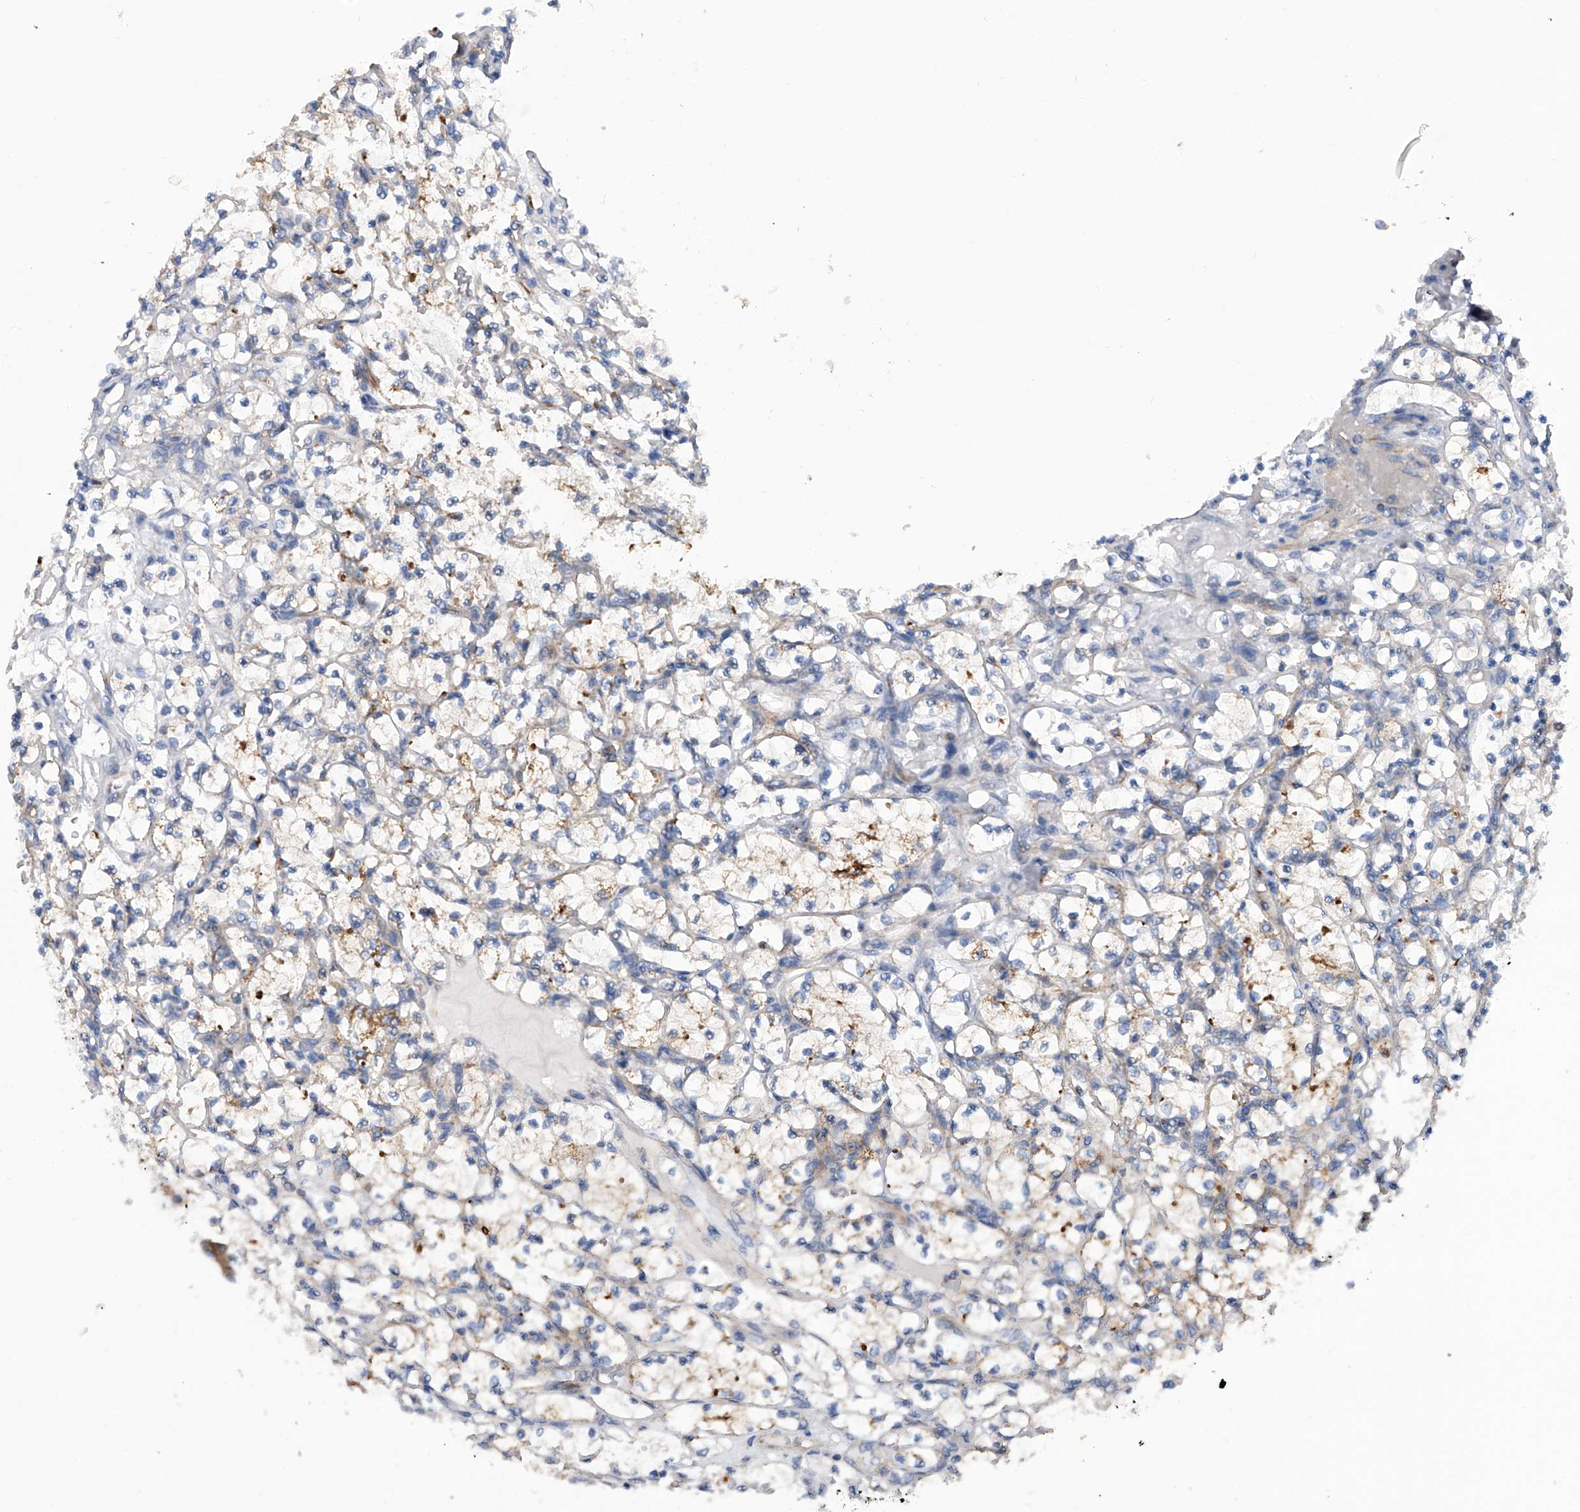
{"staining": {"intensity": "moderate", "quantity": "25%-75%", "location": "cytoplasmic/membranous"}, "tissue": "renal cancer", "cell_type": "Tumor cells", "image_type": "cancer", "snomed": [{"axis": "morphology", "description": "Adenocarcinoma, NOS"}, {"axis": "topography", "description": "Kidney"}], "caption": "Renal cancer (adenocarcinoma) tissue demonstrates moderate cytoplasmic/membranous expression in approximately 25%-75% of tumor cells, visualized by immunohistochemistry. (DAB (3,3'-diaminobenzidine) = brown stain, brightfield microscopy at high magnification).", "gene": "MLYCD", "patient": {"sex": "female", "age": 69}}